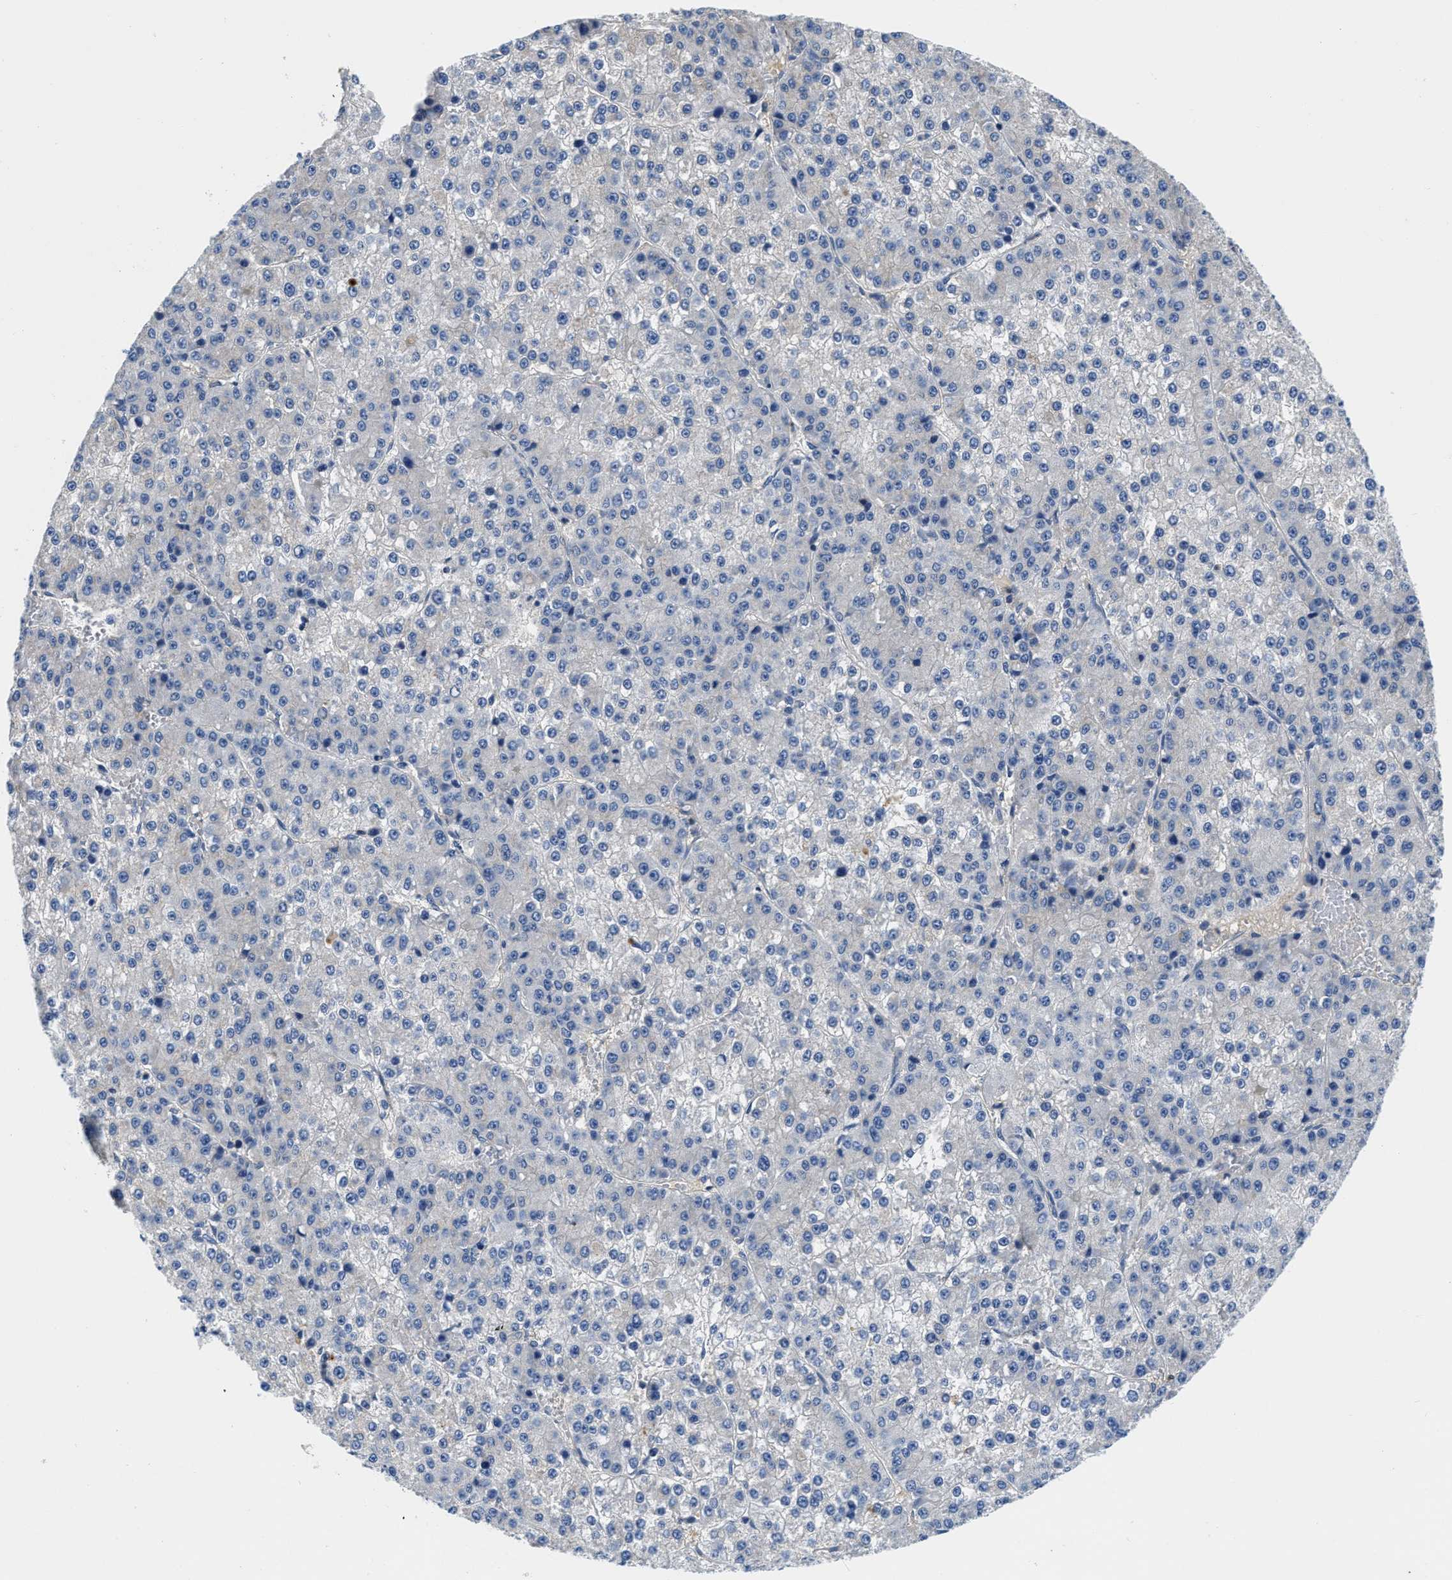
{"staining": {"intensity": "negative", "quantity": "none", "location": "none"}, "tissue": "liver cancer", "cell_type": "Tumor cells", "image_type": "cancer", "snomed": [{"axis": "morphology", "description": "Carcinoma, Hepatocellular, NOS"}, {"axis": "topography", "description": "Liver"}], "caption": "Immunohistochemistry of liver cancer shows no staining in tumor cells.", "gene": "STAT2", "patient": {"sex": "female", "age": 73}}